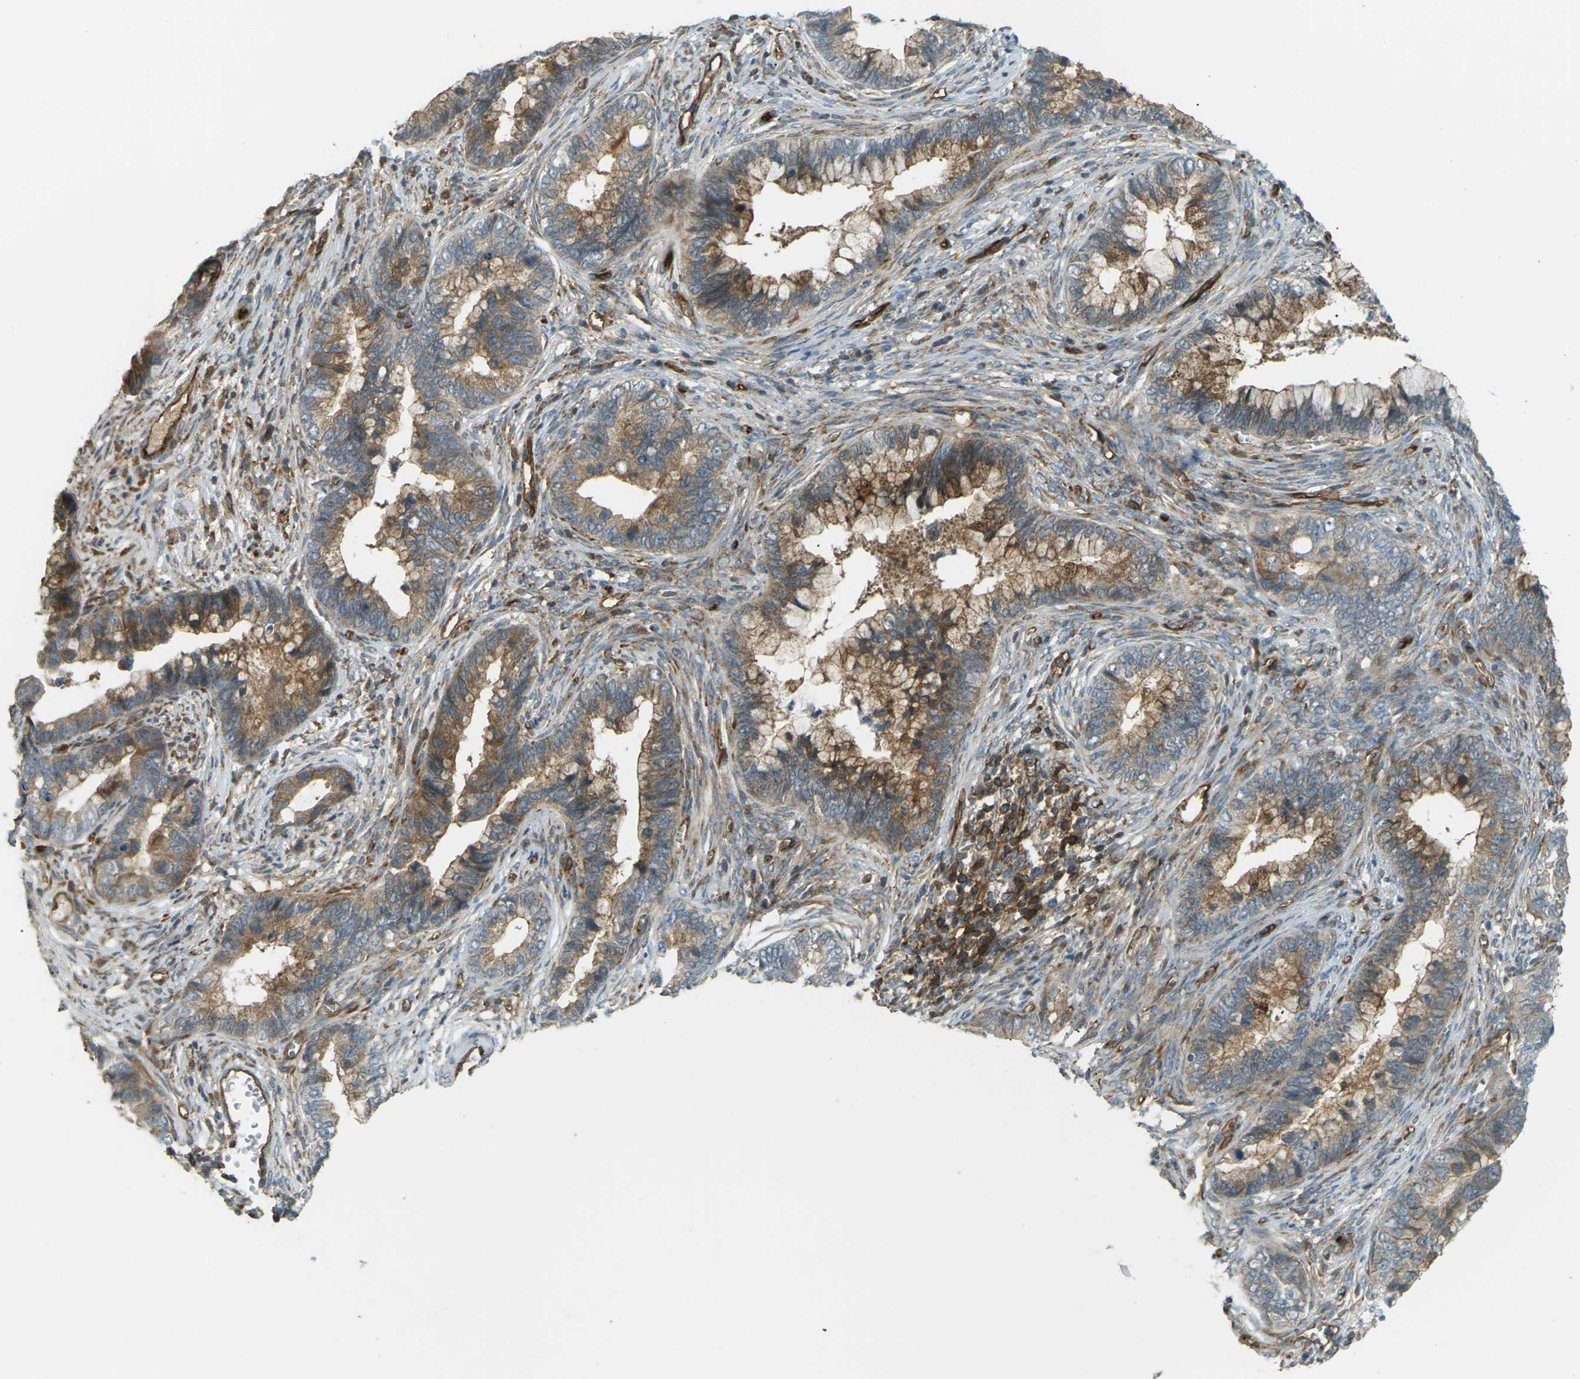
{"staining": {"intensity": "moderate", "quantity": ">75%", "location": "cytoplasmic/membranous"}, "tissue": "cervical cancer", "cell_type": "Tumor cells", "image_type": "cancer", "snomed": [{"axis": "morphology", "description": "Adenocarcinoma, NOS"}, {"axis": "topography", "description": "Cervix"}], "caption": "Adenocarcinoma (cervical) was stained to show a protein in brown. There is medium levels of moderate cytoplasmic/membranous expression in approximately >75% of tumor cells.", "gene": "S1PR1", "patient": {"sex": "female", "age": 44}}